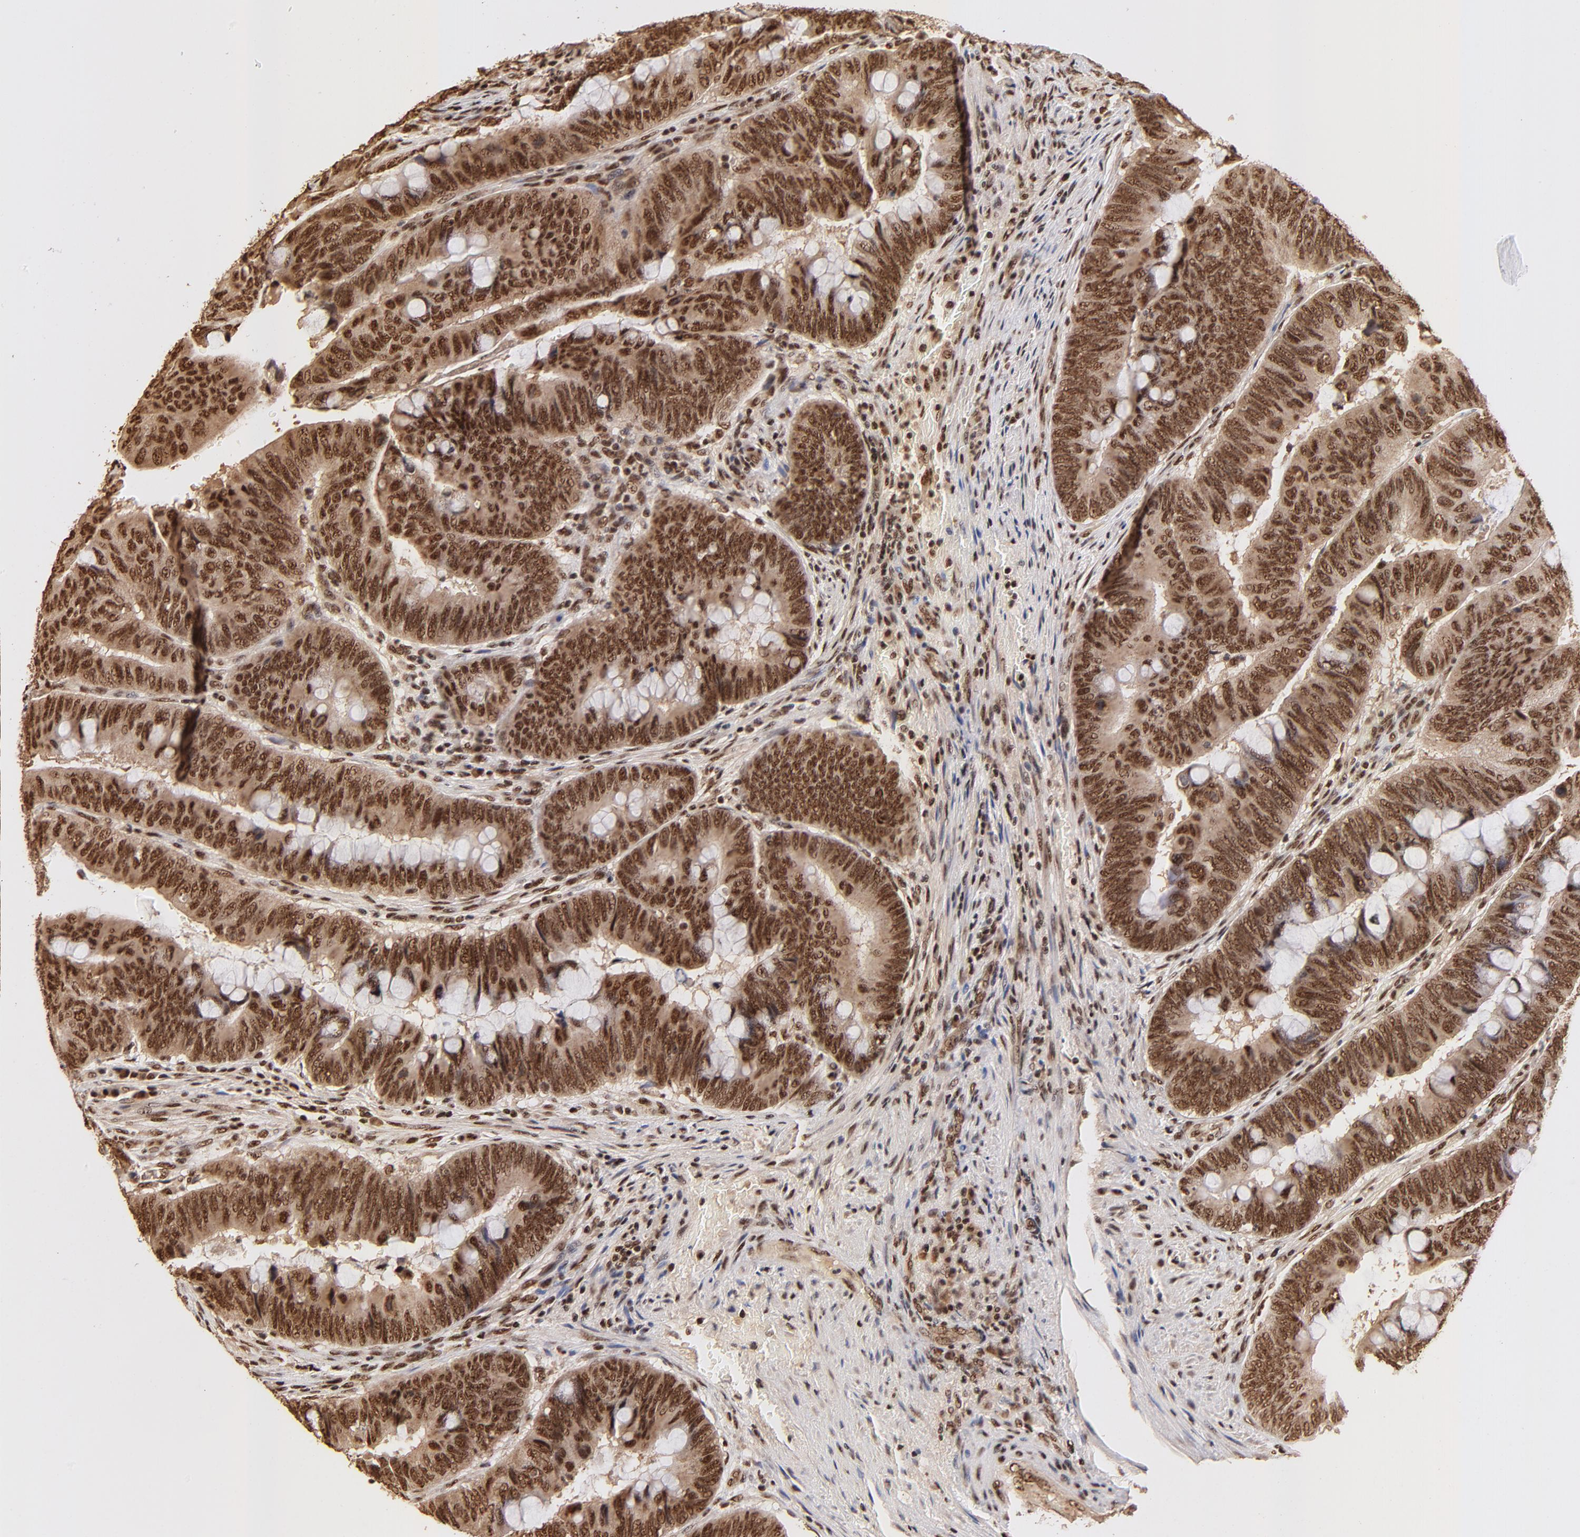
{"staining": {"intensity": "strong", "quantity": ">75%", "location": "cytoplasmic/membranous,nuclear"}, "tissue": "colorectal cancer", "cell_type": "Tumor cells", "image_type": "cancer", "snomed": [{"axis": "morphology", "description": "Normal tissue, NOS"}, {"axis": "morphology", "description": "Adenocarcinoma, NOS"}, {"axis": "topography", "description": "Rectum"}], "caption": "This micrograph exhibits IHC staining of human colorectal cancer (adenocarcinoma), with high strong cytoplasmic/membranous and nuclear expression in about >75% of tumor cells.", "gene": "MED12", "patient": {"sex": "male", "age": 92}}